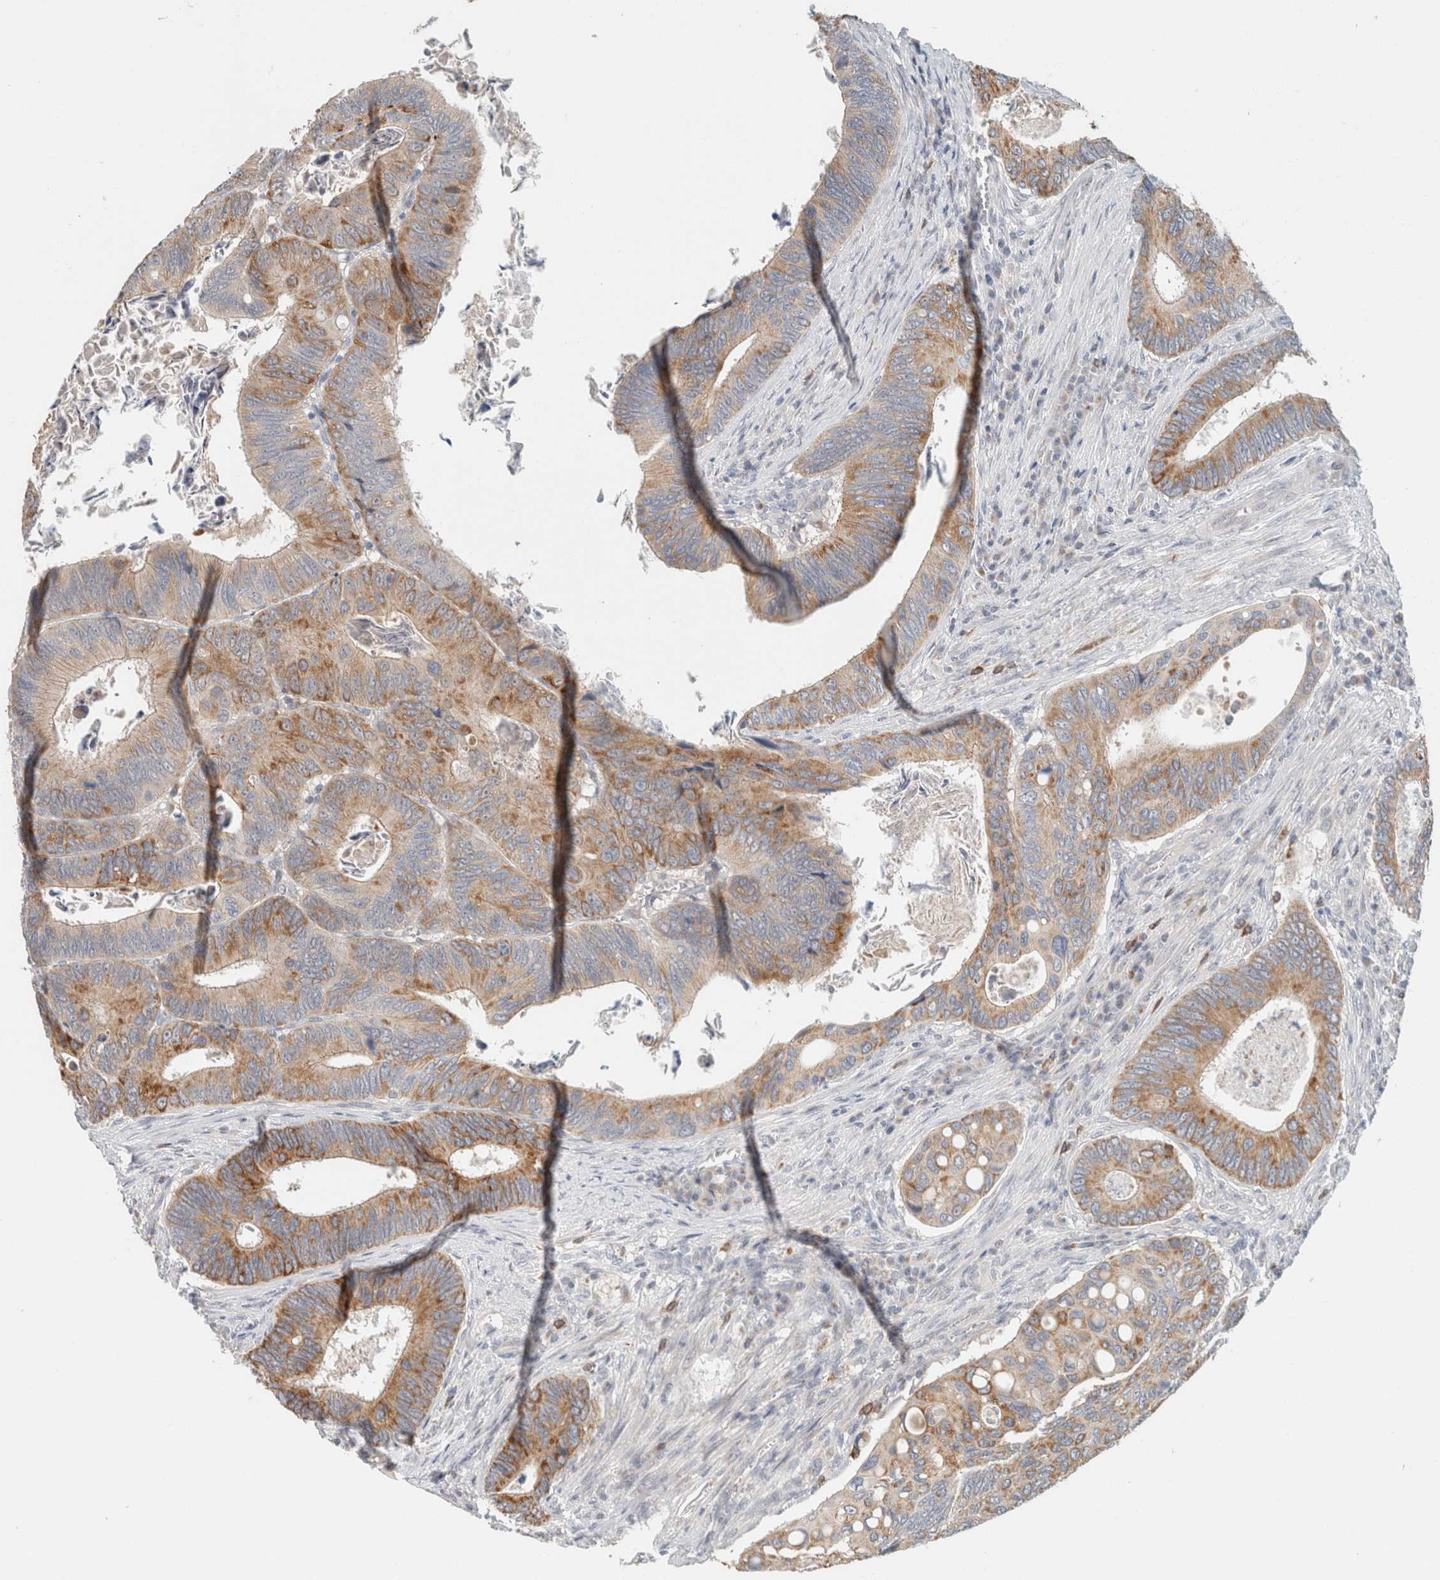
{"staining": {"intensity": "moderate", "quantity": "25%-75%", "location": "cytoplasmic/membranous"}, "tissue": "colorectal cancer", "cell_type": "Tumor cells", "image_type": "cancer", "snomed": [{"axis": "morphology", "description": "Inflammation, NOS"}, {"axis": "morphology", "description": "Adenocarcinoma, NOS"}, {"axis": "topography", "description": "Colon"}], "caption": "Immunohistochemistry (IHC) (DAB (3,3'-diaminobenzidine)) staining of human colorectal cancer reveals moderate cytoplasmic/membranous protein expression in approximately 25%-75% of tumor cells.", "gene": "CRAT", "patient": {"sex": "male", "age": 72}}